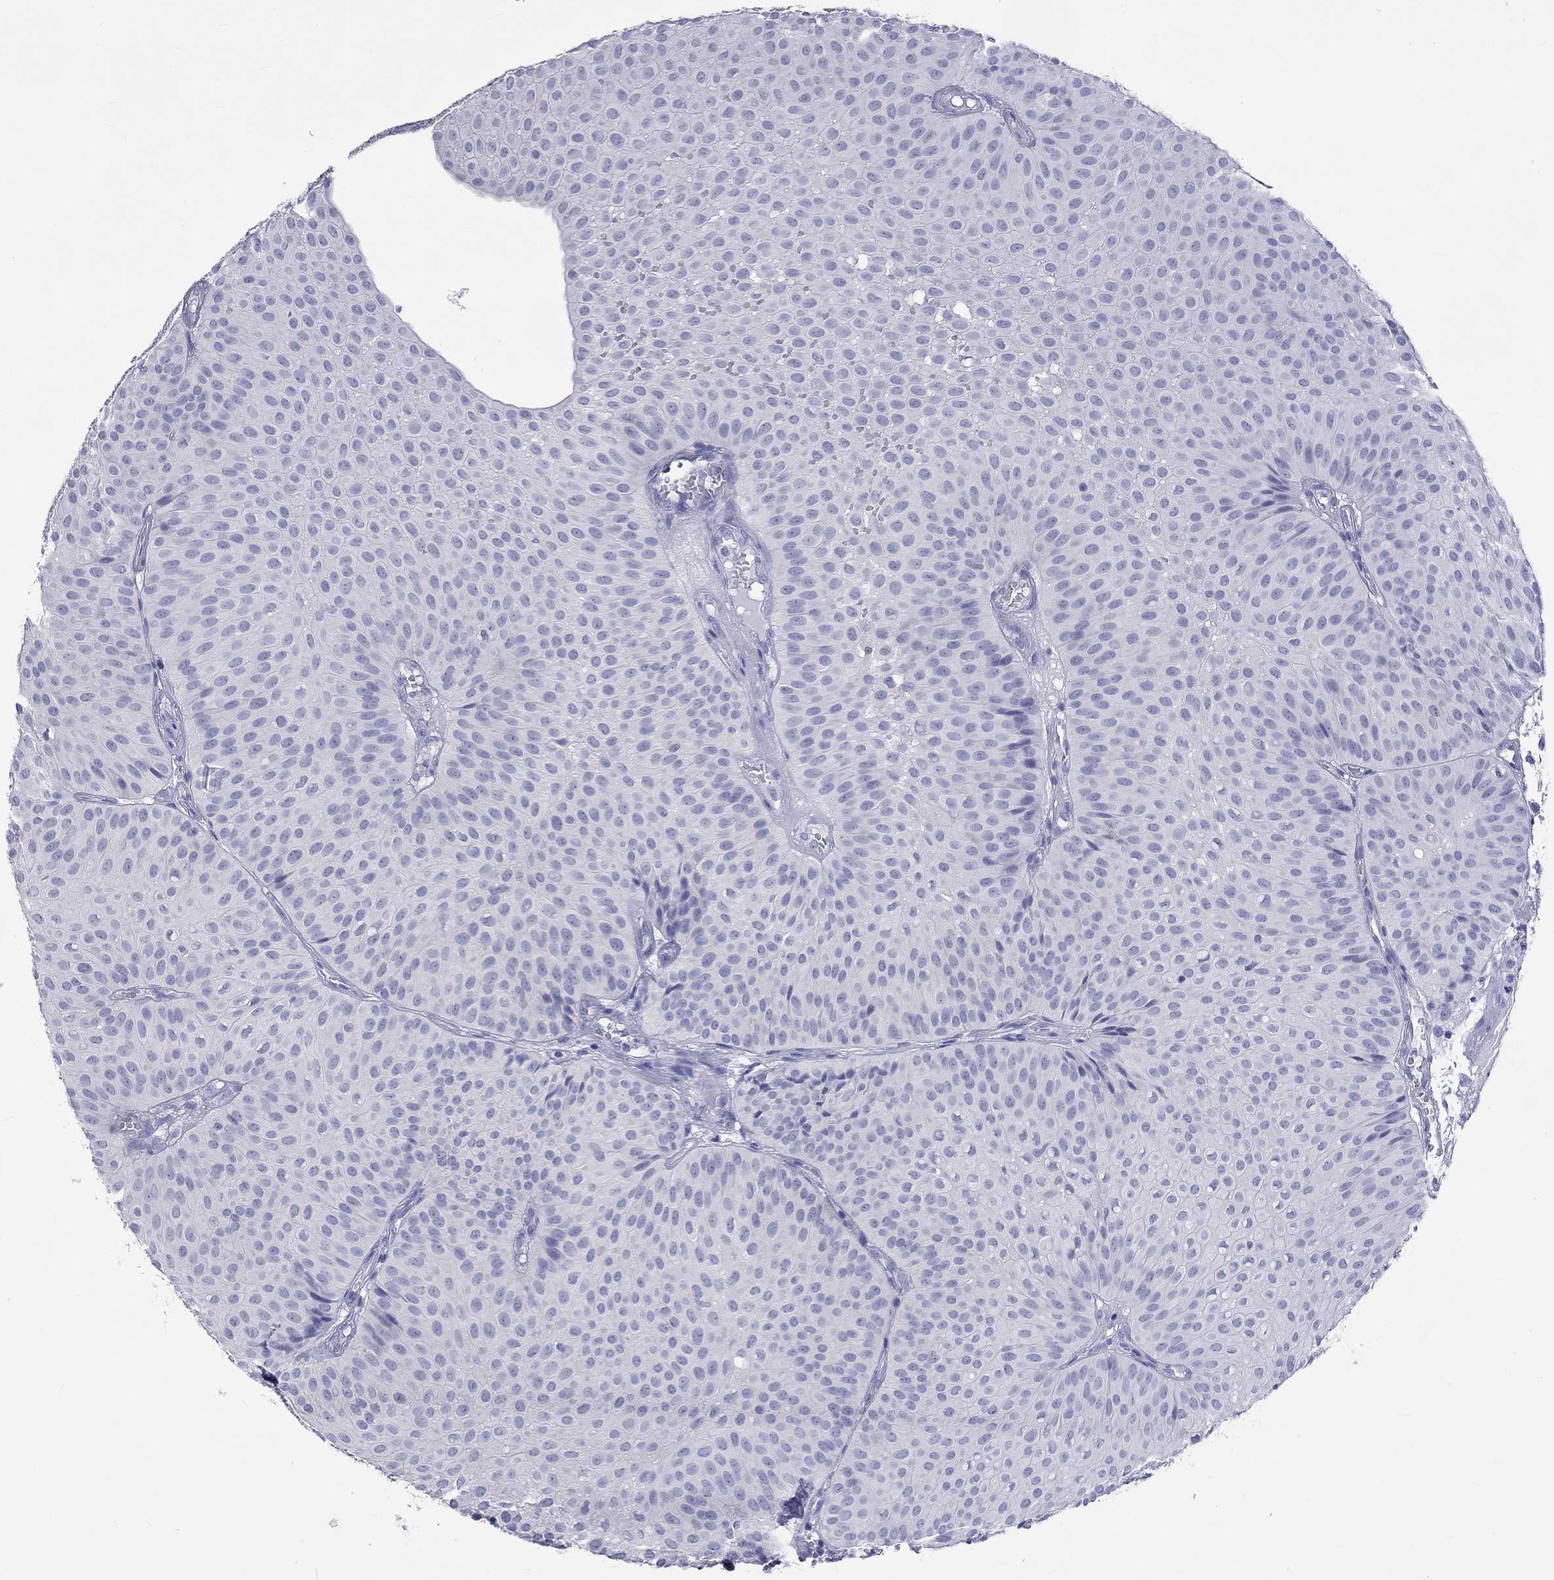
{"staining": {"intensity": "negative", "quantity": "none", "location": "none"}, "tissue": "urothelial cancer", "cell_type": "Tumor cells", "image_type": "cancer", "snomed": [{"axis": "morphology", "description": "Urothelial carcinoma, Low grade"}, {"axis": "topography", "description": "Urinary bladder"}], "caption": "Immunohistochemical staining of human low-grade urothelial carcinoma reveals no significant expression in tumor cells.", "gene": "CERS1", "patient": {"sex": "male", "age": 64}}